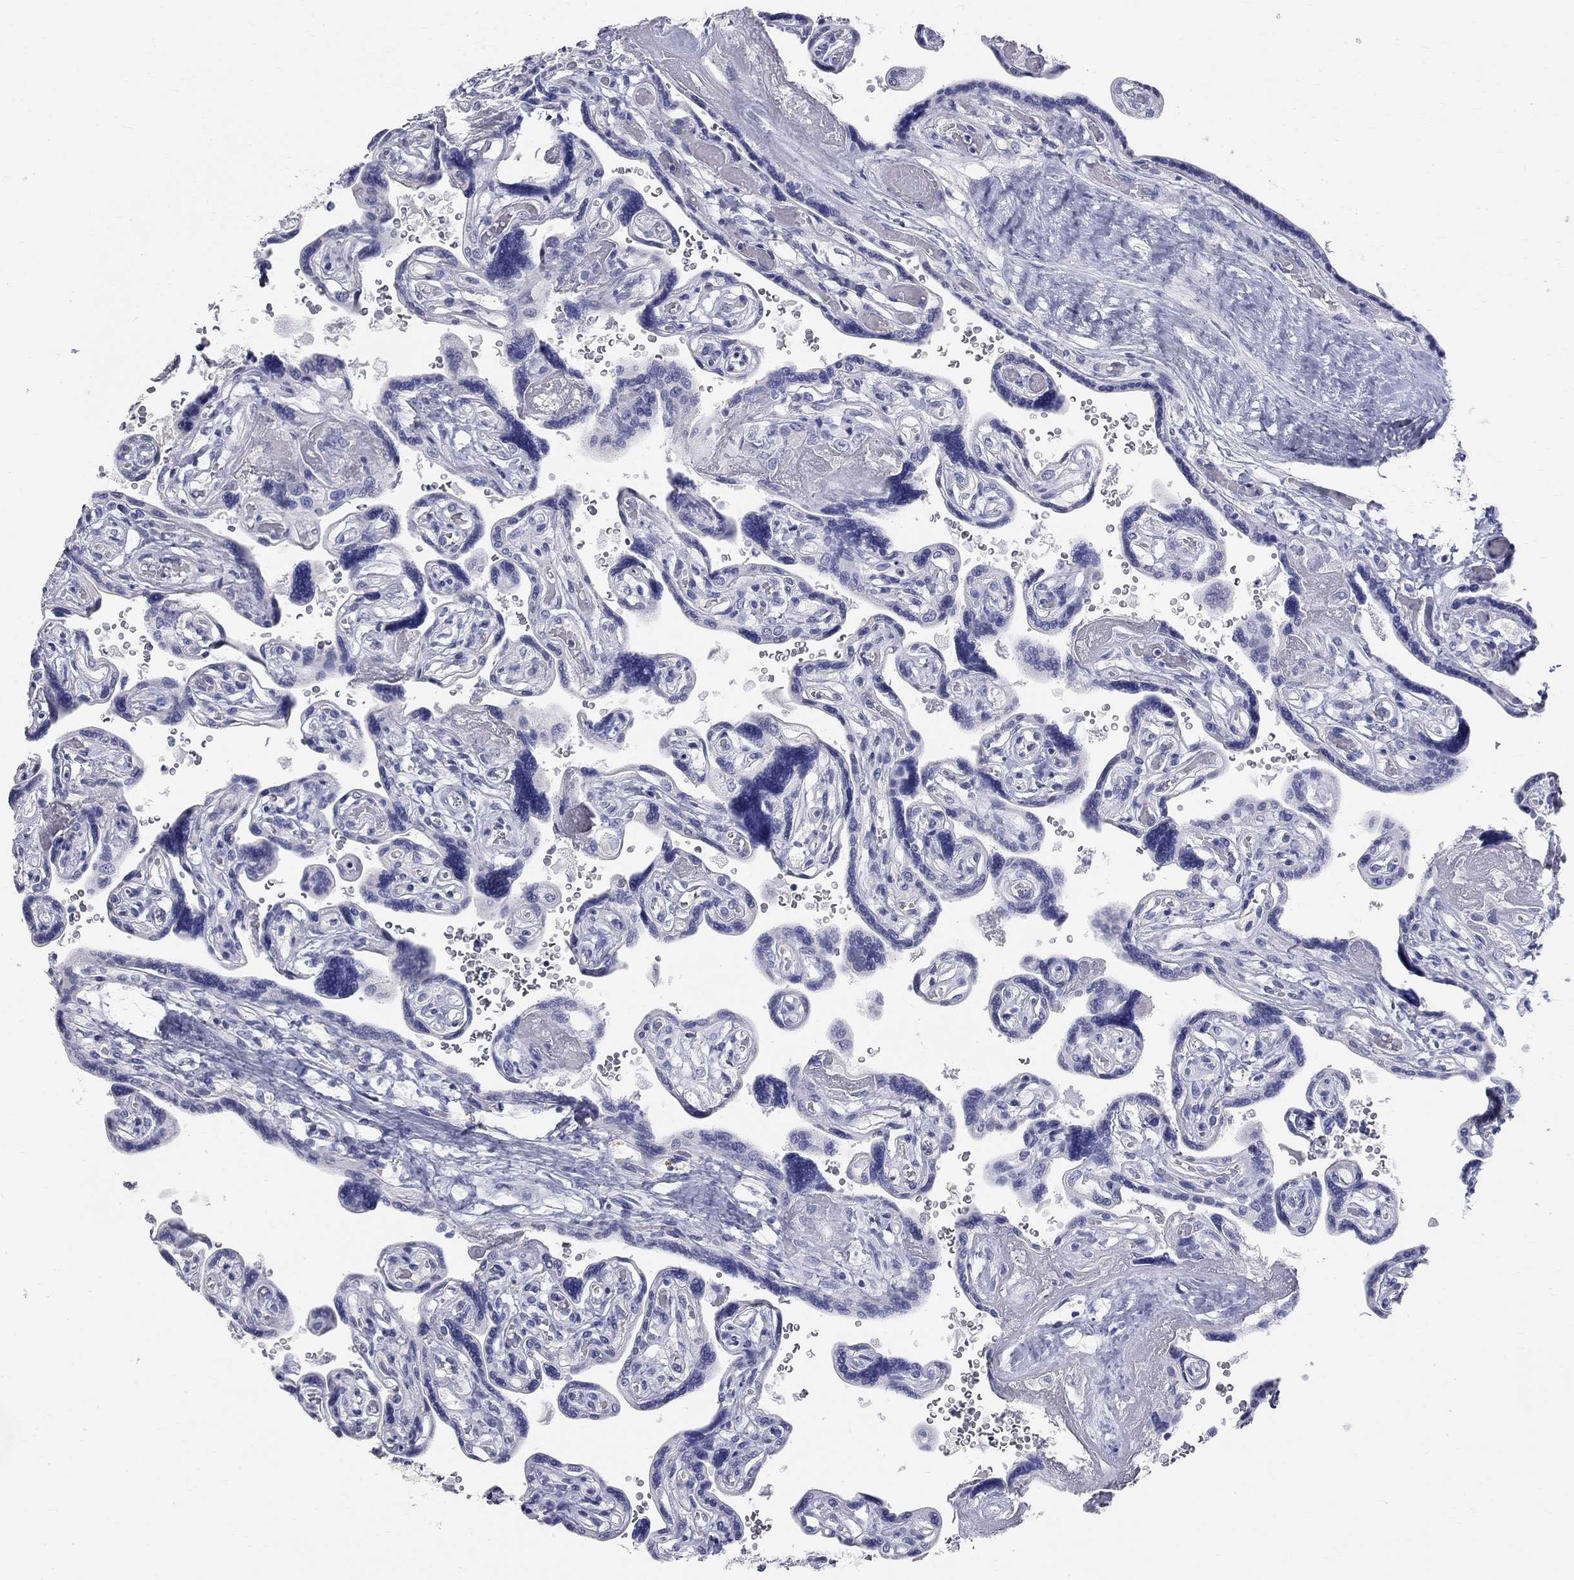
{"staining": {"intensity": "negative", "quantity": "none", "location": "none"}, "tissue": "placenta", "cell_type": "Decidual cells", "image_type": "normal", "snomed": [{"axis": "morphology", "description": "Normal tissue, NOS"}, {"axis": "topography", "description": "Placenta"}], "caption": "This is an IHC micrograph of benign placenta. There is no positivity in decidual cells.", "gene": "PHOX2B", "patient": {"sex": "female", "age": 32}}